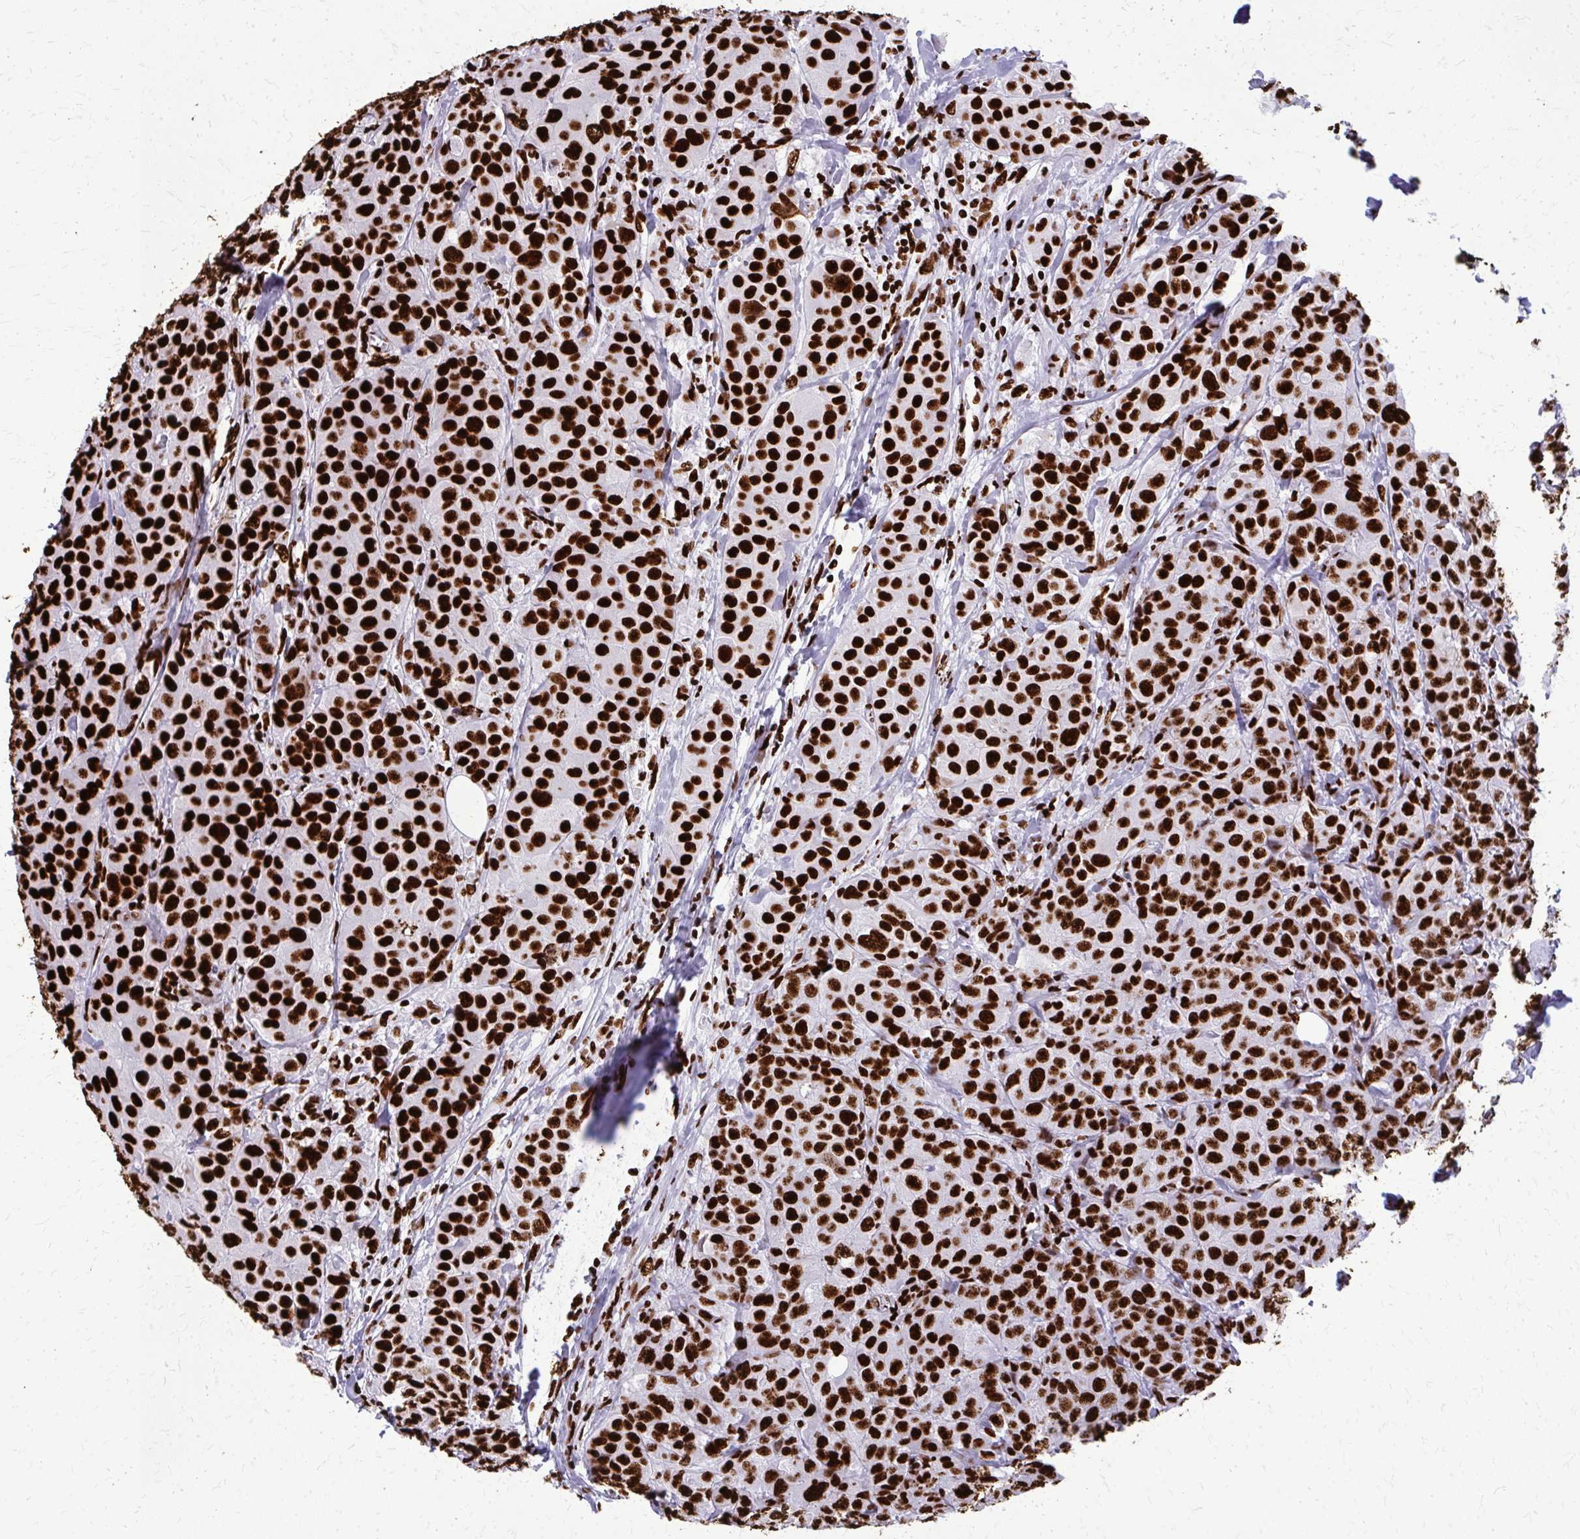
{"staining": {"intensity": "strong", "quantity": ">75%", "location": "nuclear"}, "tissue": "breast cancer", "cell_type": "Tumor cells", "image_type": "cancer", "snomed": [{"axis": "morphology", "description": "Duct carcinoma"}, {"axis": "topography", "description": "Breast"}], "caption": "A histopathology image of human breast cancer (infiltrating ductal carcinoma) stained for a protein reveals strong nuclear brown staining in tumor cells. (Brightfield microscopy of DAB IHC at high magnification).", "gene": "SFPQ", "patient": {"sex": "female", "age": 43}}